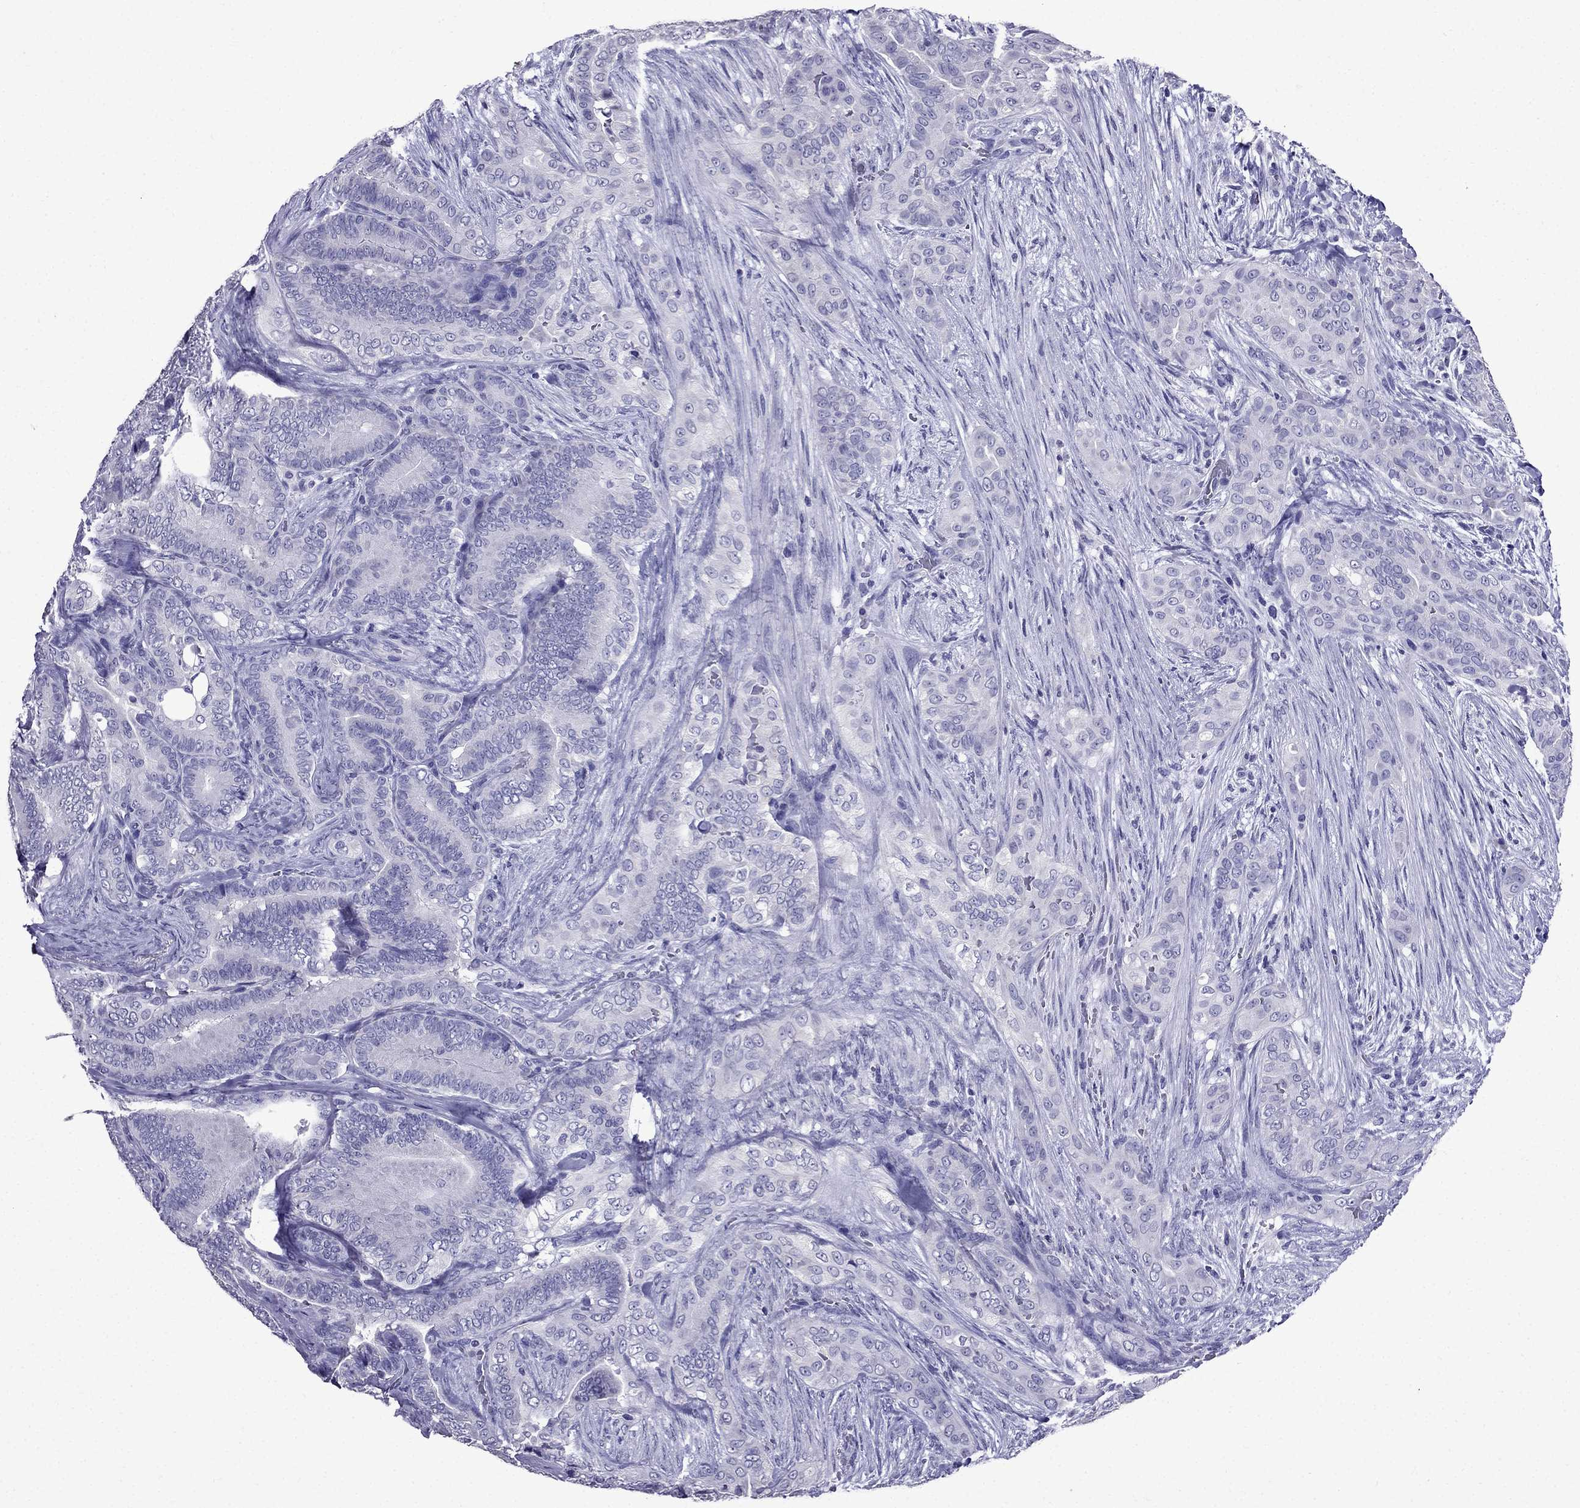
{"staining": {"intensity": "negative", "quantity": "none", "location": "none"}, "tissue": "thyroid cancer", "cell_type": "Tumor cells", "image_type": "cancer", "snomed": [{"axis": "morphology", "description": "Papillary adenocarcinoma, NOS"}, {"axis": "topography", "description": "Thyroid gland"}], "caption": "There is no significant positivity in tumor cells of thyroid papillary adenocarcinoma. (DAB (3,3'-diaminobenzidine) immunohistochemistry visualized using brightfield microscopy, high magnification).", "gene": "DNAH17", "patient": {"sex": "male", "age": 61}}